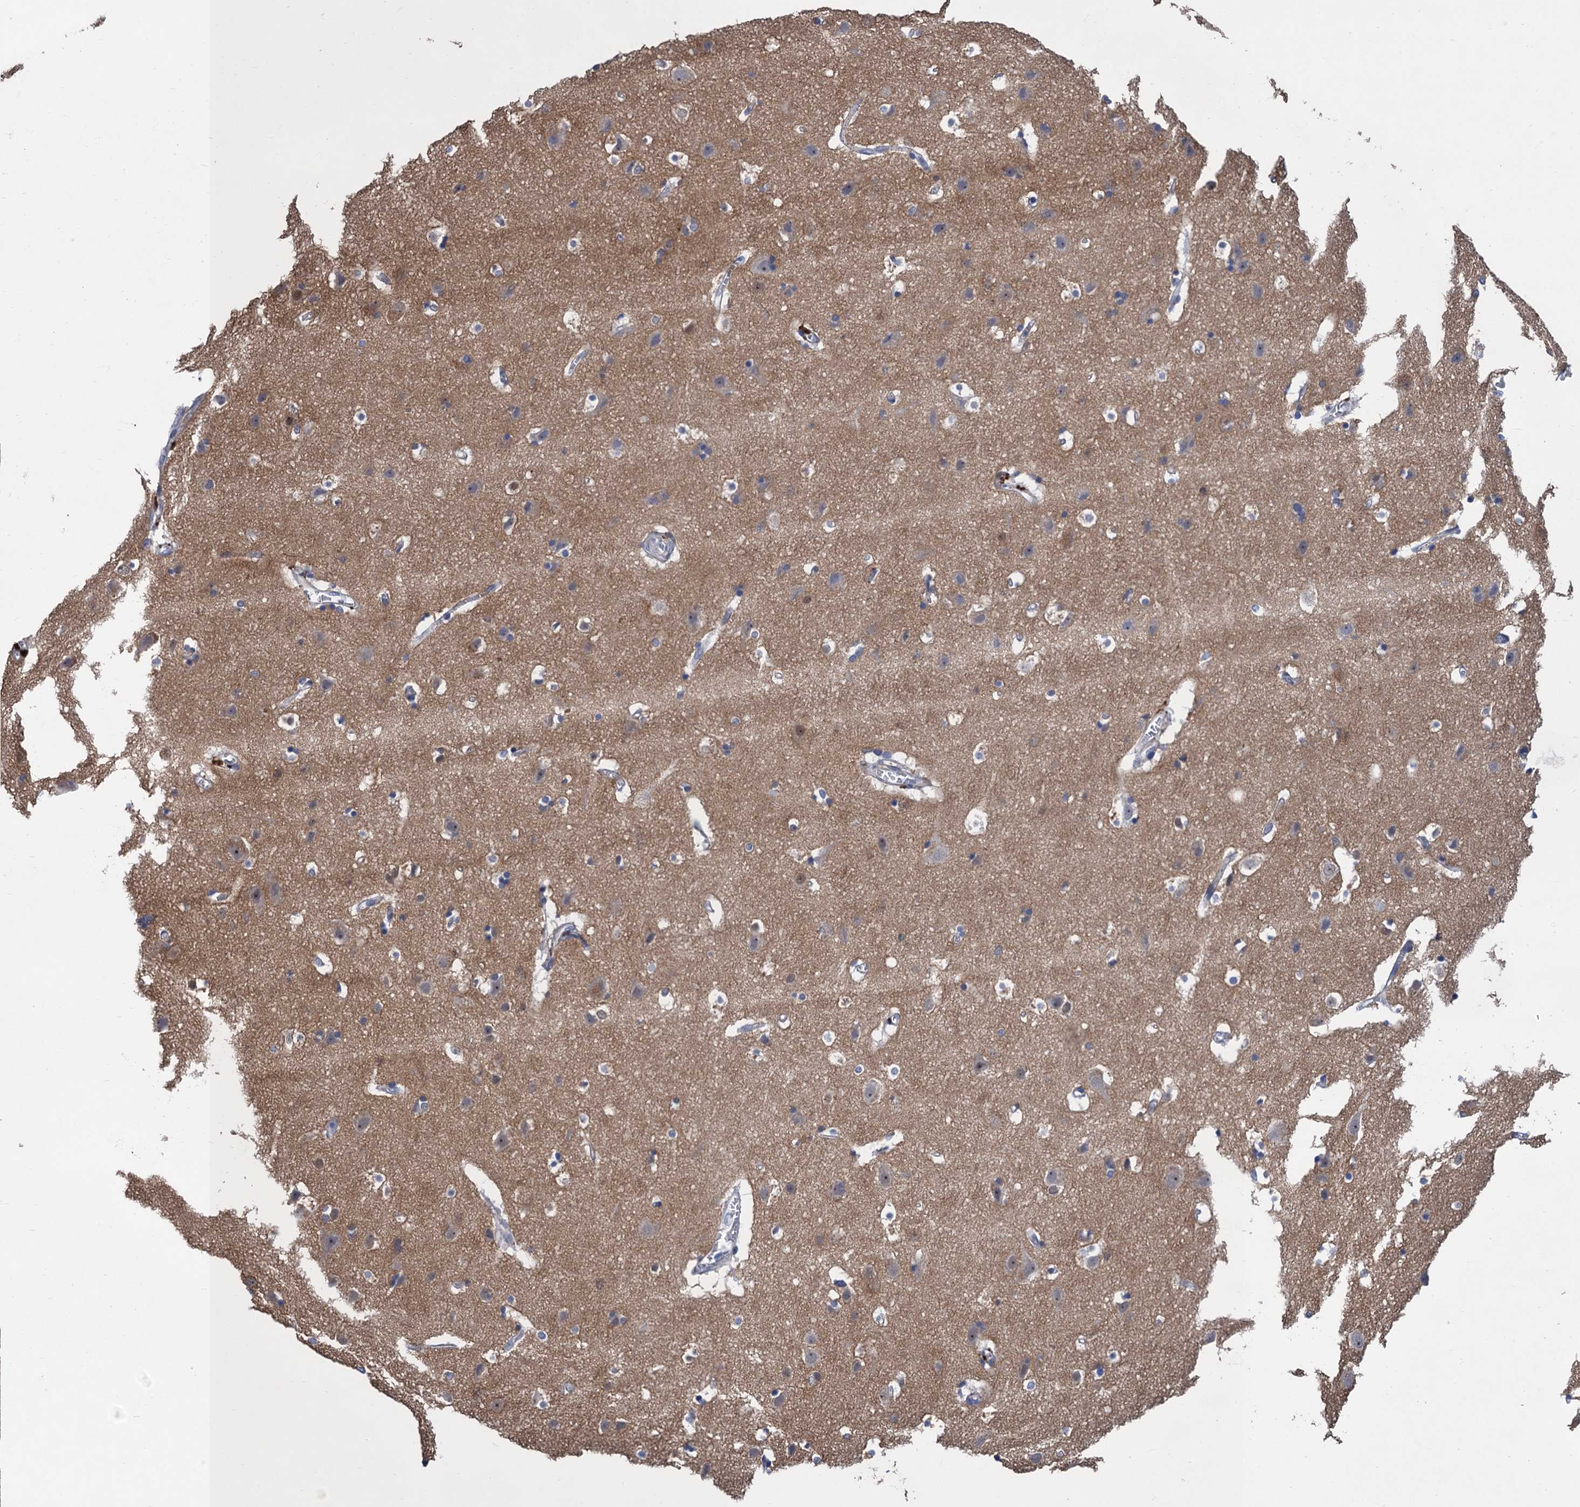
{"staining": {"intensity": "negative", "quantity": "none", "location": "none"}, "tissue": "cerebral cortex", "cell_type": "Endothelial cells", "image_type": "normal", "snomed": [{"axis": "morphology", "description": "Normal tissue, NOS"}, {"axis": "topography", "description": "Cerebral cortex"}], "caption": "The micrograph exhibits no significant staining in endothelial cells of cerebral cortex. (Immunohistochemistry, brightfield microscopy, high magnification).", "gene": "TRAF7", "patient": {"sex": "male", "age": 54}}